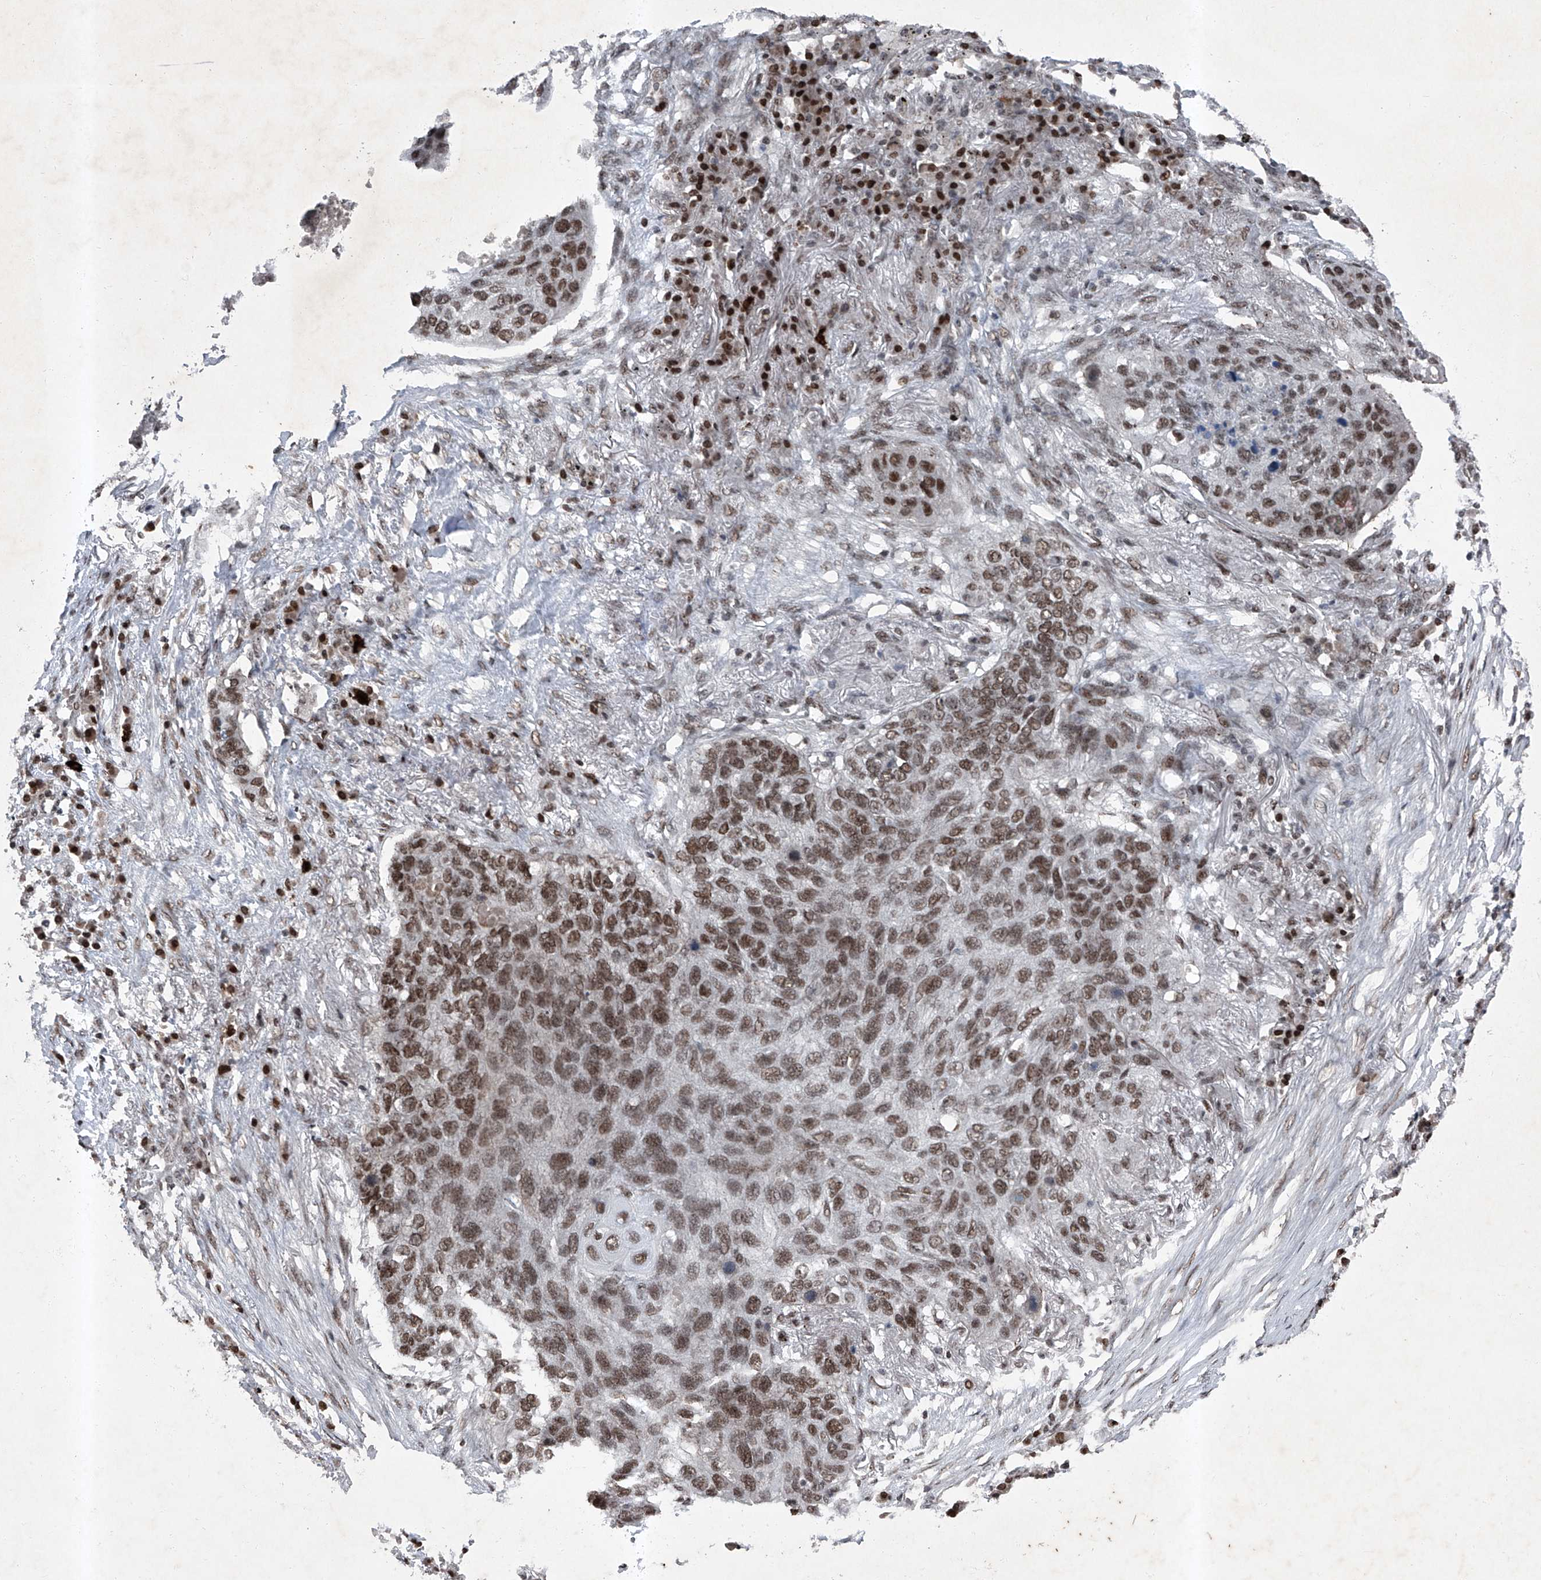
{"staining": {"intensity": "moderate", "quantity": ">75%", "location": "nuclear"}, "tissue": "lung cancer", "cell_type": "Tumor cells", "image_type": "cancer", "snomed": [{"axis": "morphology", "description": "Squamous cell carcinoma, NOS"}, {"axis": "topography", "description": "Lung"}], "caption": "Immunohistochemistry (IHC) (DAB (3,3'-diaminobenzidine)) staining of lung squamous cell carcinoma displays moderate nuclear protein expression in approximately >75% of tumor cells.", "gene": "BMI1", "patient": {"sex": "female", "age": 63}}